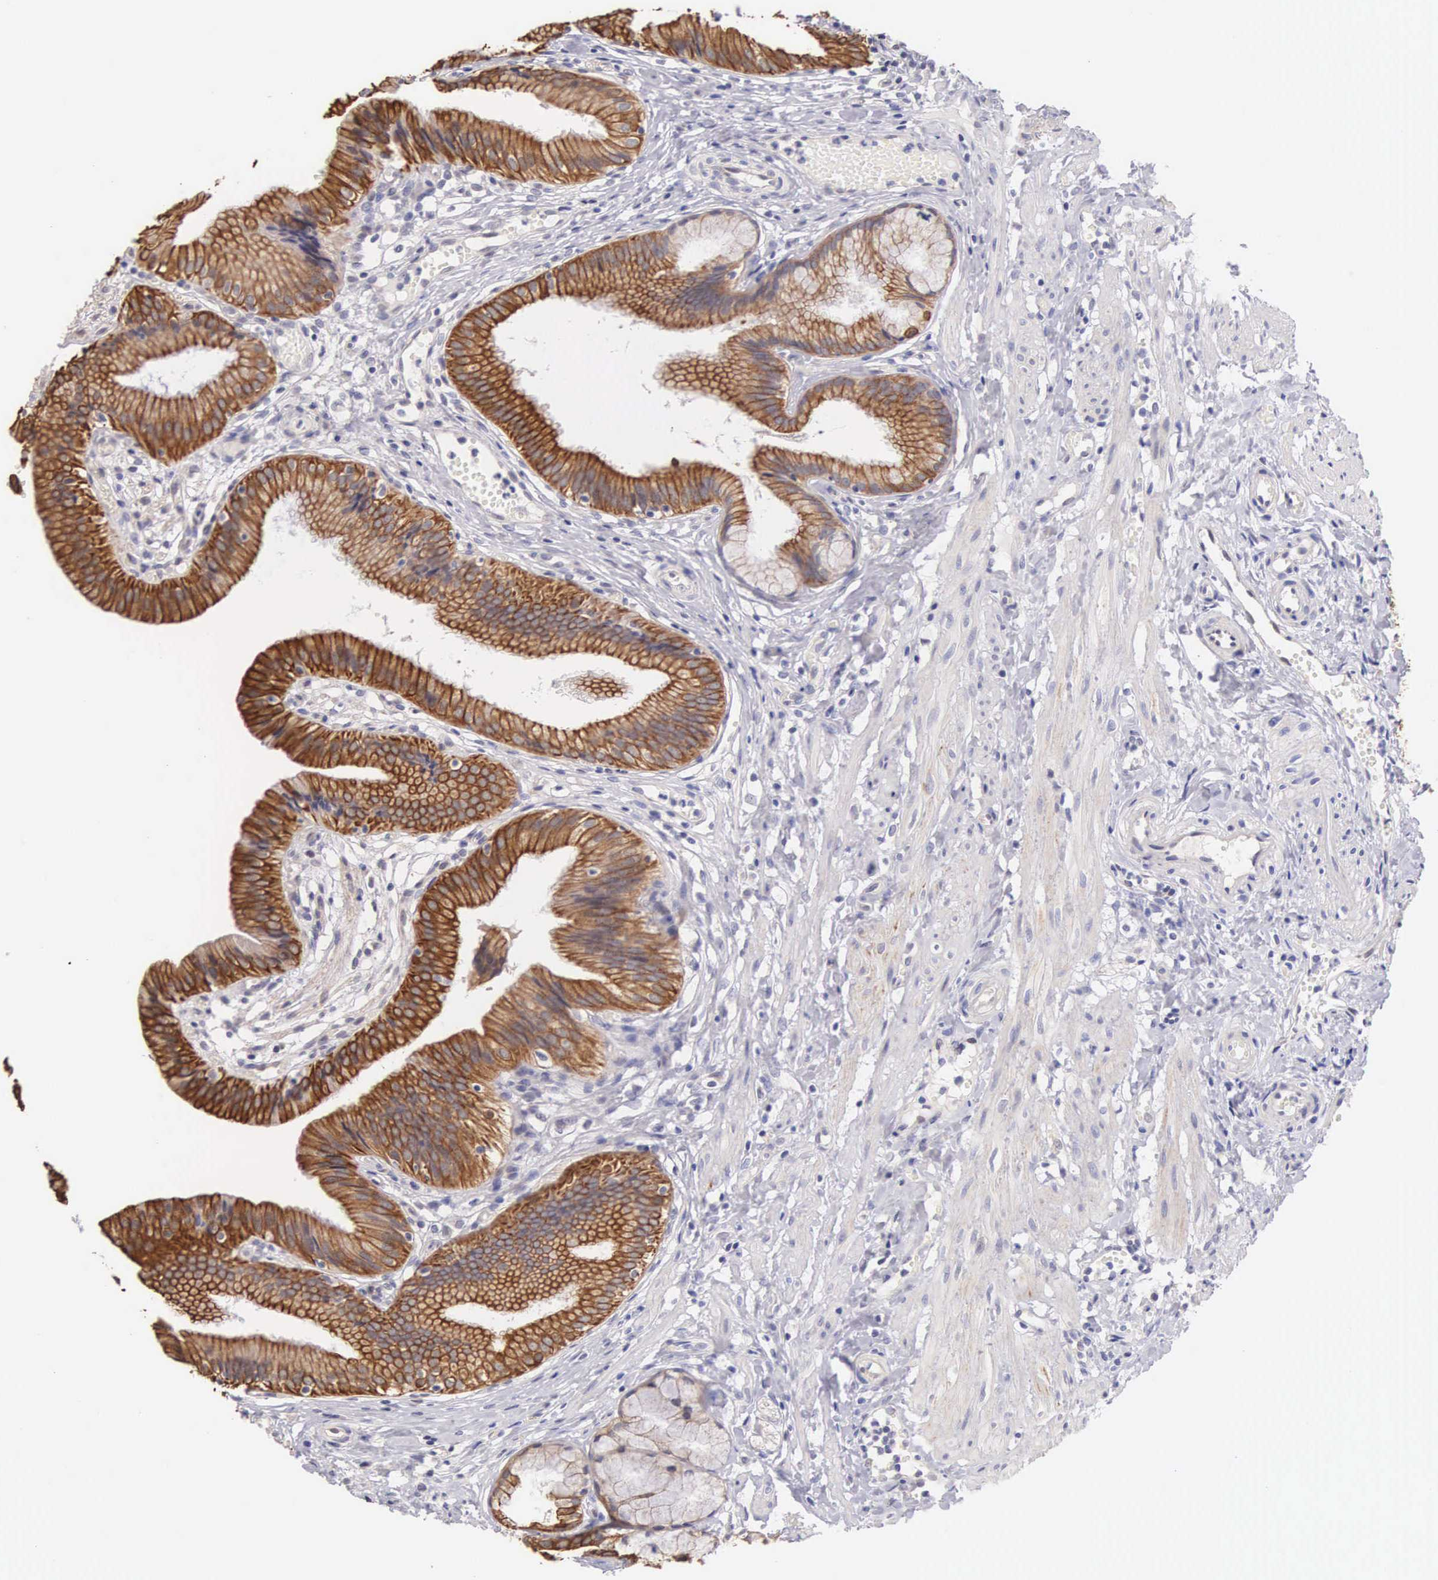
{"staining": {"intensity": "strong", "quantity": ">75%", "location": "cytoplasmic/membranous"}, "tissue": "gallbladder", "cell_type": "Glandular cells", "image_type": "normal", "snomed": [{"axis": "morphology", "description": "Normal tissue, NOS"}, {"axis": "topography", "description": "Gallbladder"}], "caption": "Immunohistochemistry histopathology image of unremarkable gallbladder: gallbladder stained using immunohistochemistry (IHC) reveals high levels of strong protein expression localized specifically in the cytoplasmic/membranous of glandular cells, appearing as a cytoplasmic/membranous brown color.", "gene": "PIR", "patient": {"sex": "male", "age": 28}}